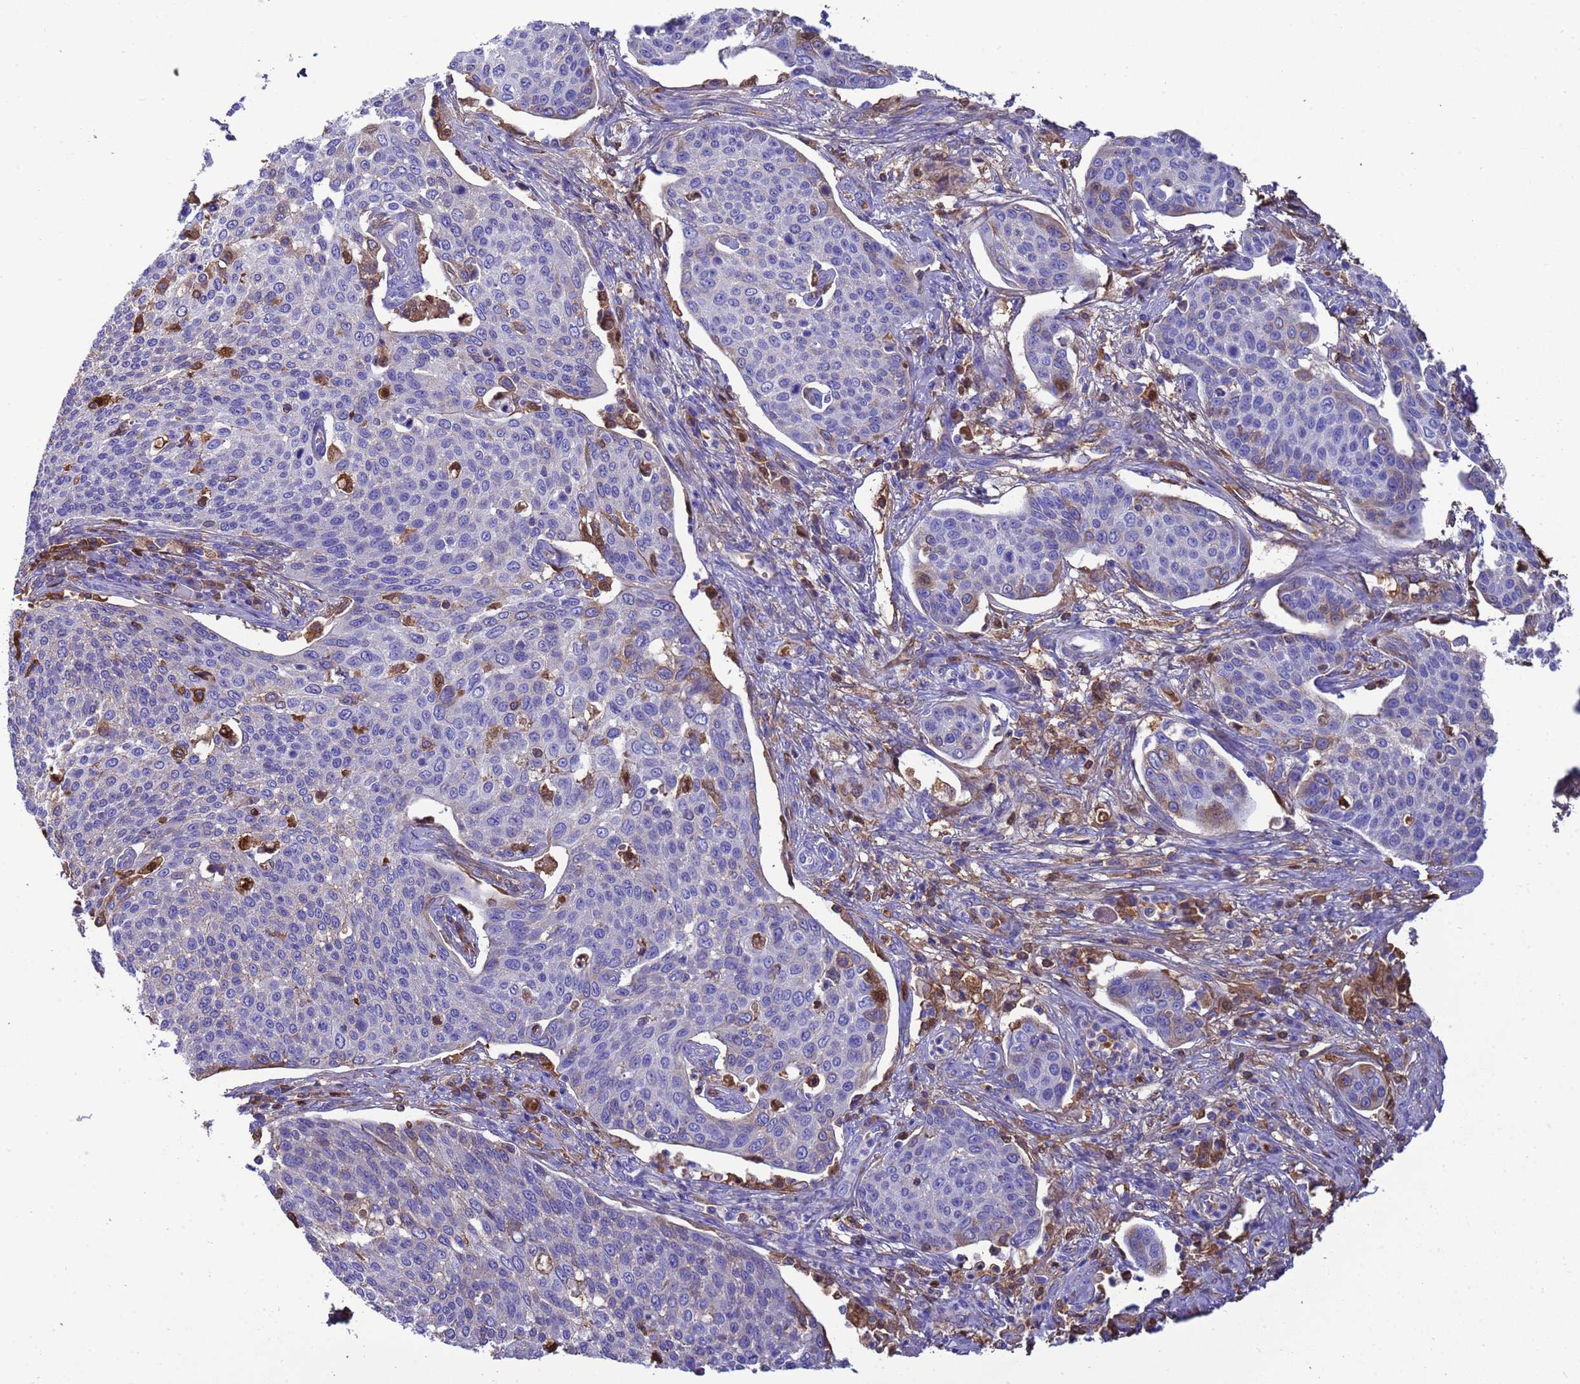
{"staining": {"intensity": "negative", "quantity": "none", "location": "none"}, "tissue": "cervical cancer", "cell_type": "Tumor cells", "image_type": "cancer", "snomed": [{"axis": "morphology", "description": "Squamous cell carcinoma, NOS"}, {"axis": "topography", "description": "Cervix"}], "caption": "Immunohistochemical staining of human cervical cancer (squamous cell carcinoma) reveals no significant staining in tumor cells.", "gene": "H1-7", "patient": {"sex": "female", "age": 34}}